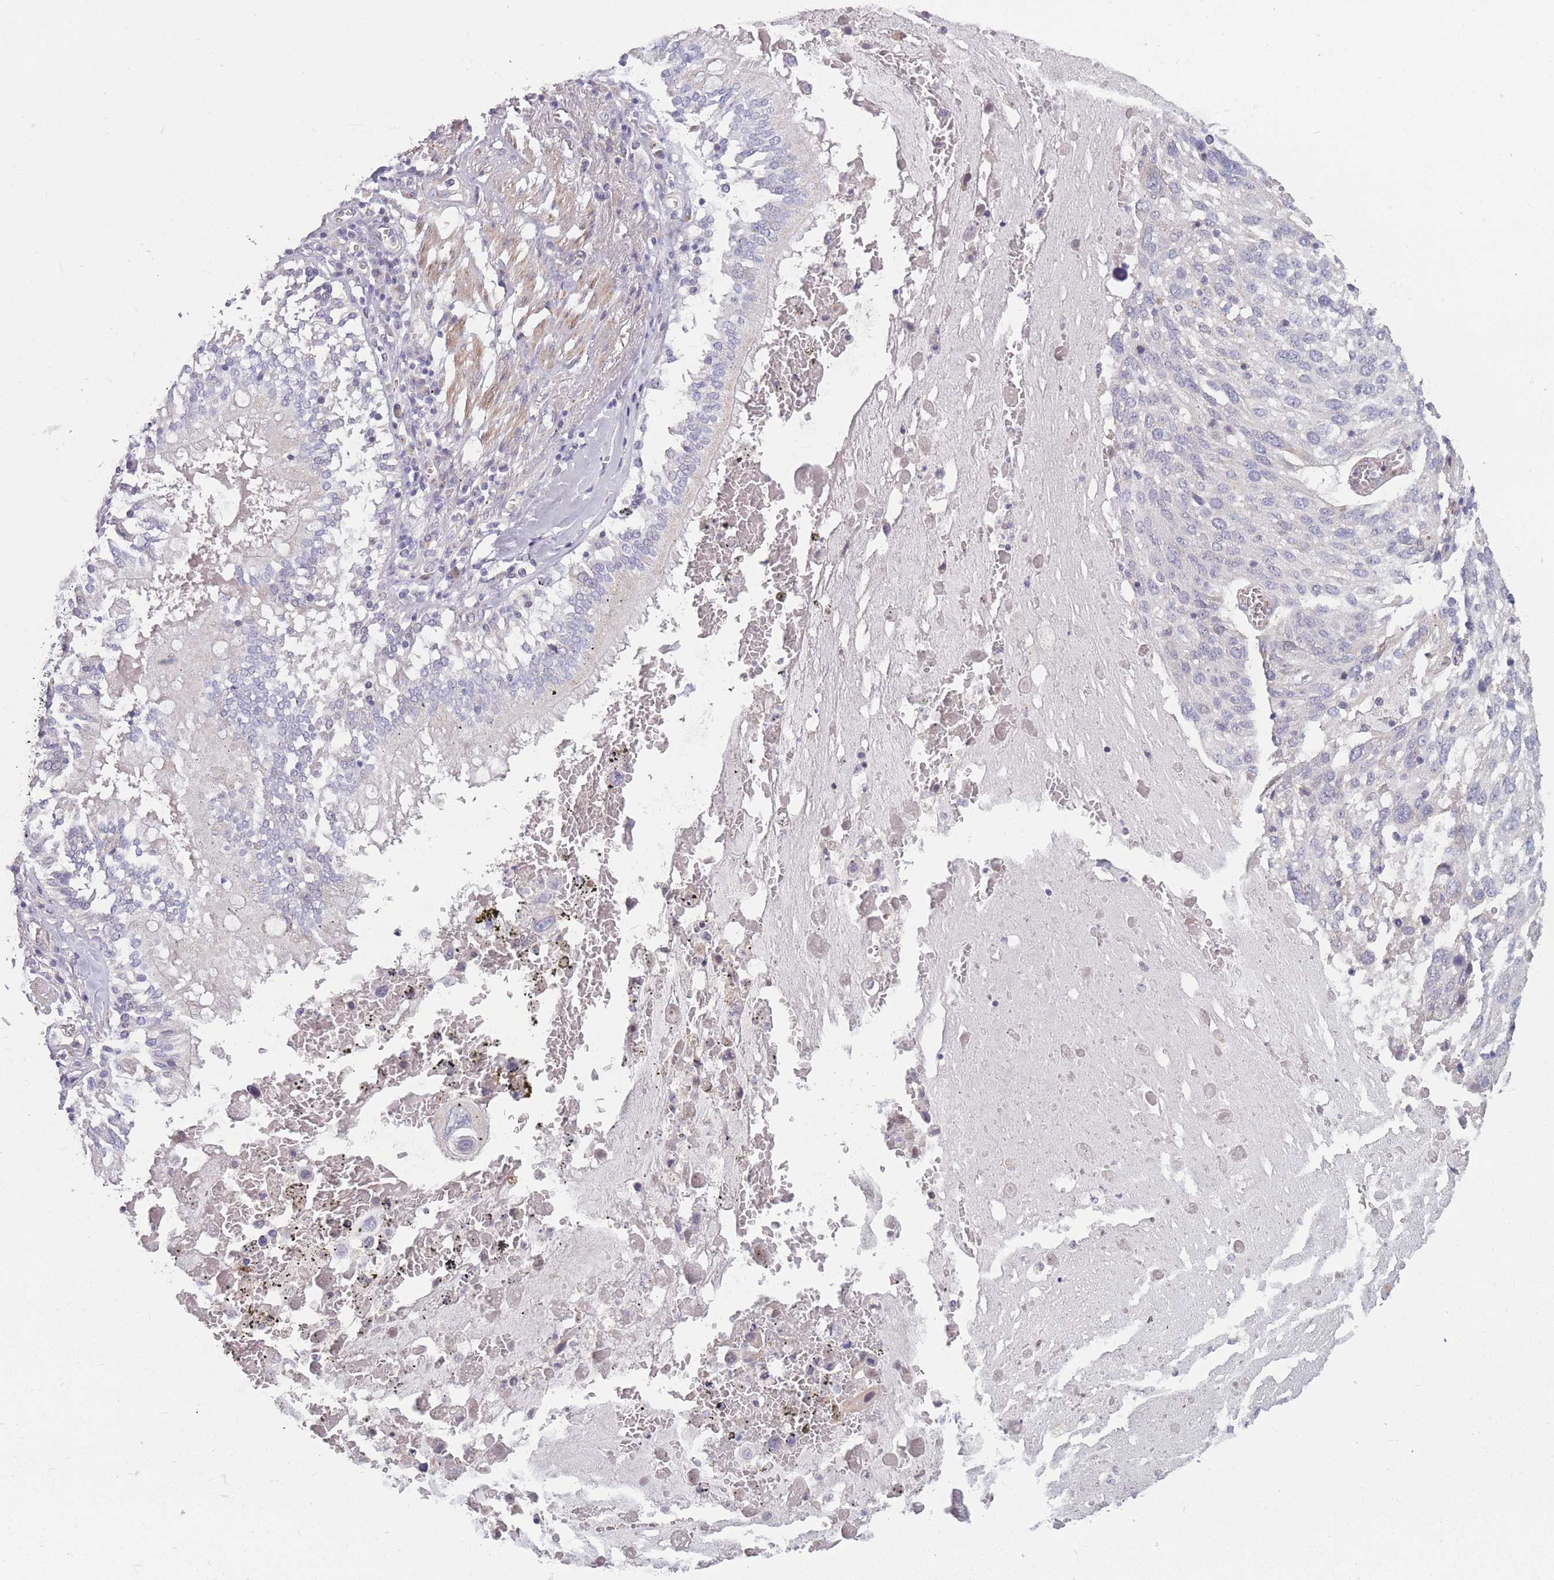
{"staining": {"intensity": "negative", "quantity": "none", "location": "none"}, "tissue": "lung cancer", "cell_type": "Tumor cells", "image_type": "cancer", "snomed": [{"axis": "morphology", "description": "Squamous cell carcinoma, NOS"}, {"axis": "topography", "description": "Lung"}], "caption": "IHC photomicrograph of neoplastic tissue: human squamous cell carcinoma (lung) stained with DAB exhibits no significant protein expression in tumor cells.", "gene": "CCNQ", "patient": {"sex": "male", "age": 65}}